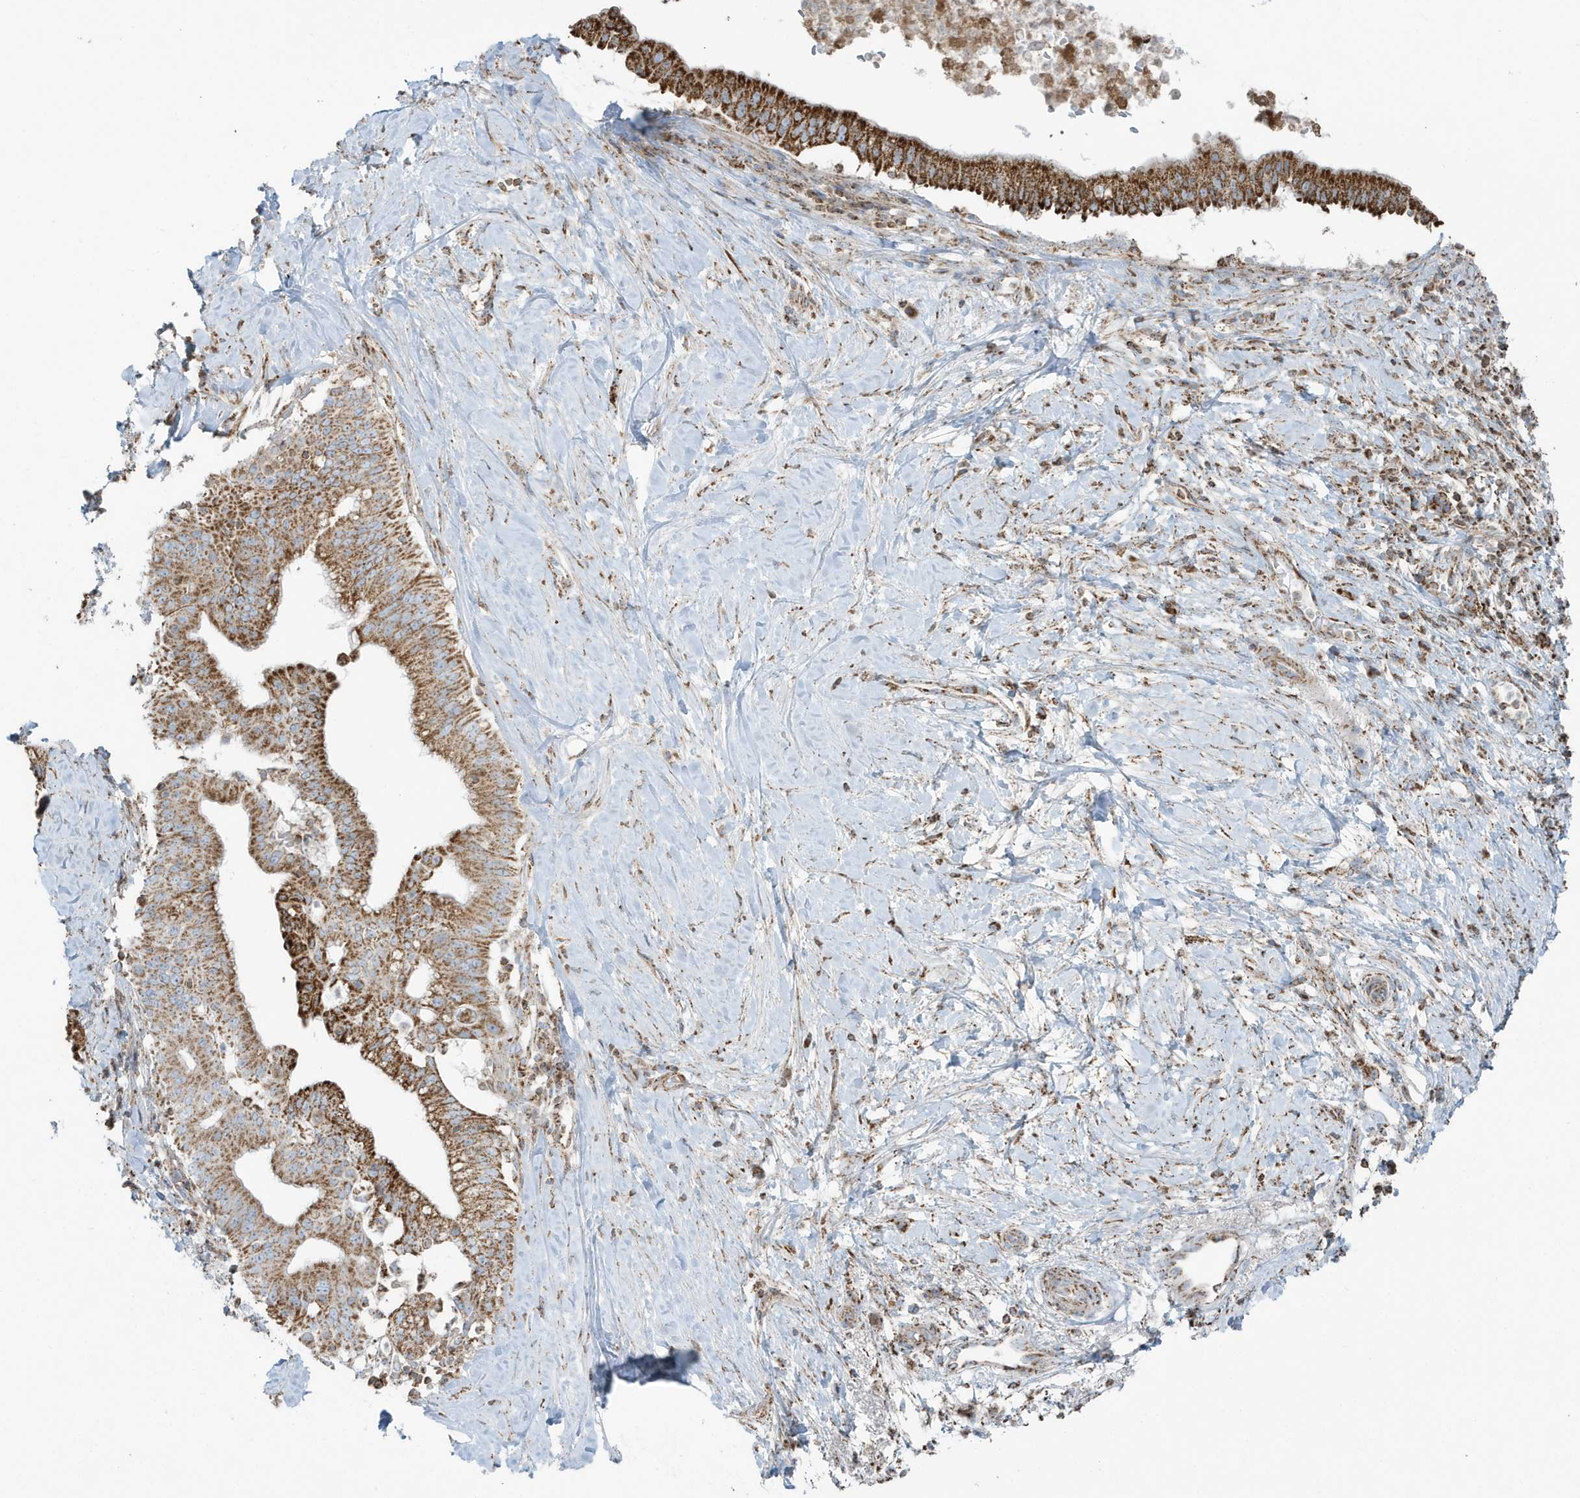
{"staining": {"intensity": "strong", "quantity": ">75%", "location": "cytoplasmic/membranous"}, "tissue": "pancreatic cancer", "cell_type": "Tumor cells", "image_type": "cancer", "snomed": [{"axis": "morphology", "description": "Adenocarcinoma, NOS"}, {"axis": "topography", "description": "Pancreas"}], "caption": "Adenocarcinoma (pancreatic) was stained to show a protein in brown. There is high levels of strong cytoplasmic/membranous expression in approximately >75% of tumor cells. (Brightfield microscopy of DAB IHC at high magnification).", "gene": "RAB11FIP3", "patient": {"sex": "male", "age": 68}}